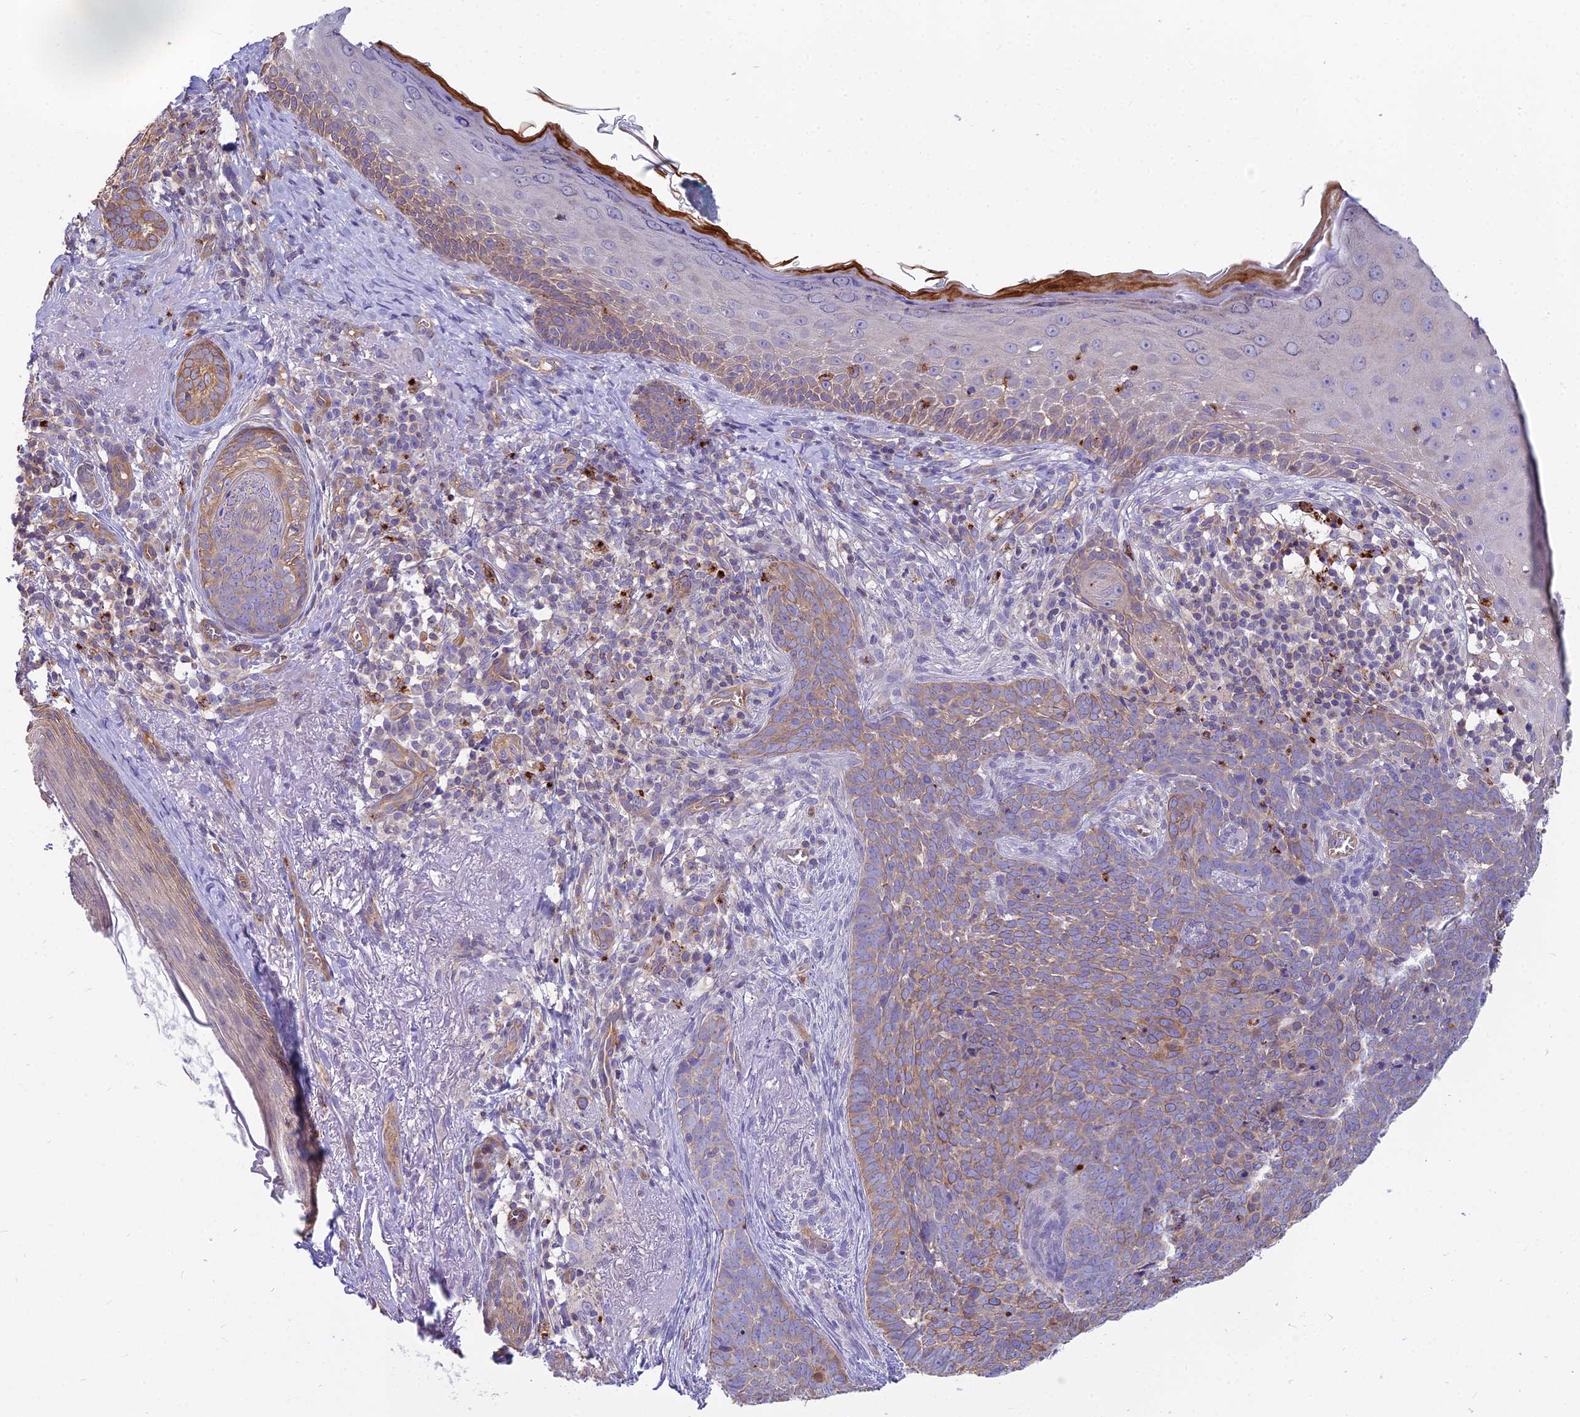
{"staining": {"intensity": "moderate", "quantity": "25%-75%", "location": "cytoplasmic/membranous"}, "tissue": "skin cancer", "cell_type": "Tumor cells", "image_type": "cancer", "snomed": [{"axis": "morphology", "description": "Basal cell carcinoma"}, {"axis": "topography", "description": "Skin"}], "caption": "Immunohistochemical staining of skin cancer demonstrates moderate cytoplasmic/membranous protein staining in about 25%-75% of tumor cells. The protein of interest is shown in brown color, while the nuclei are stained blue.", "gene": "HLA-DOA", "patient": {"sex": "female", "age": 76}}